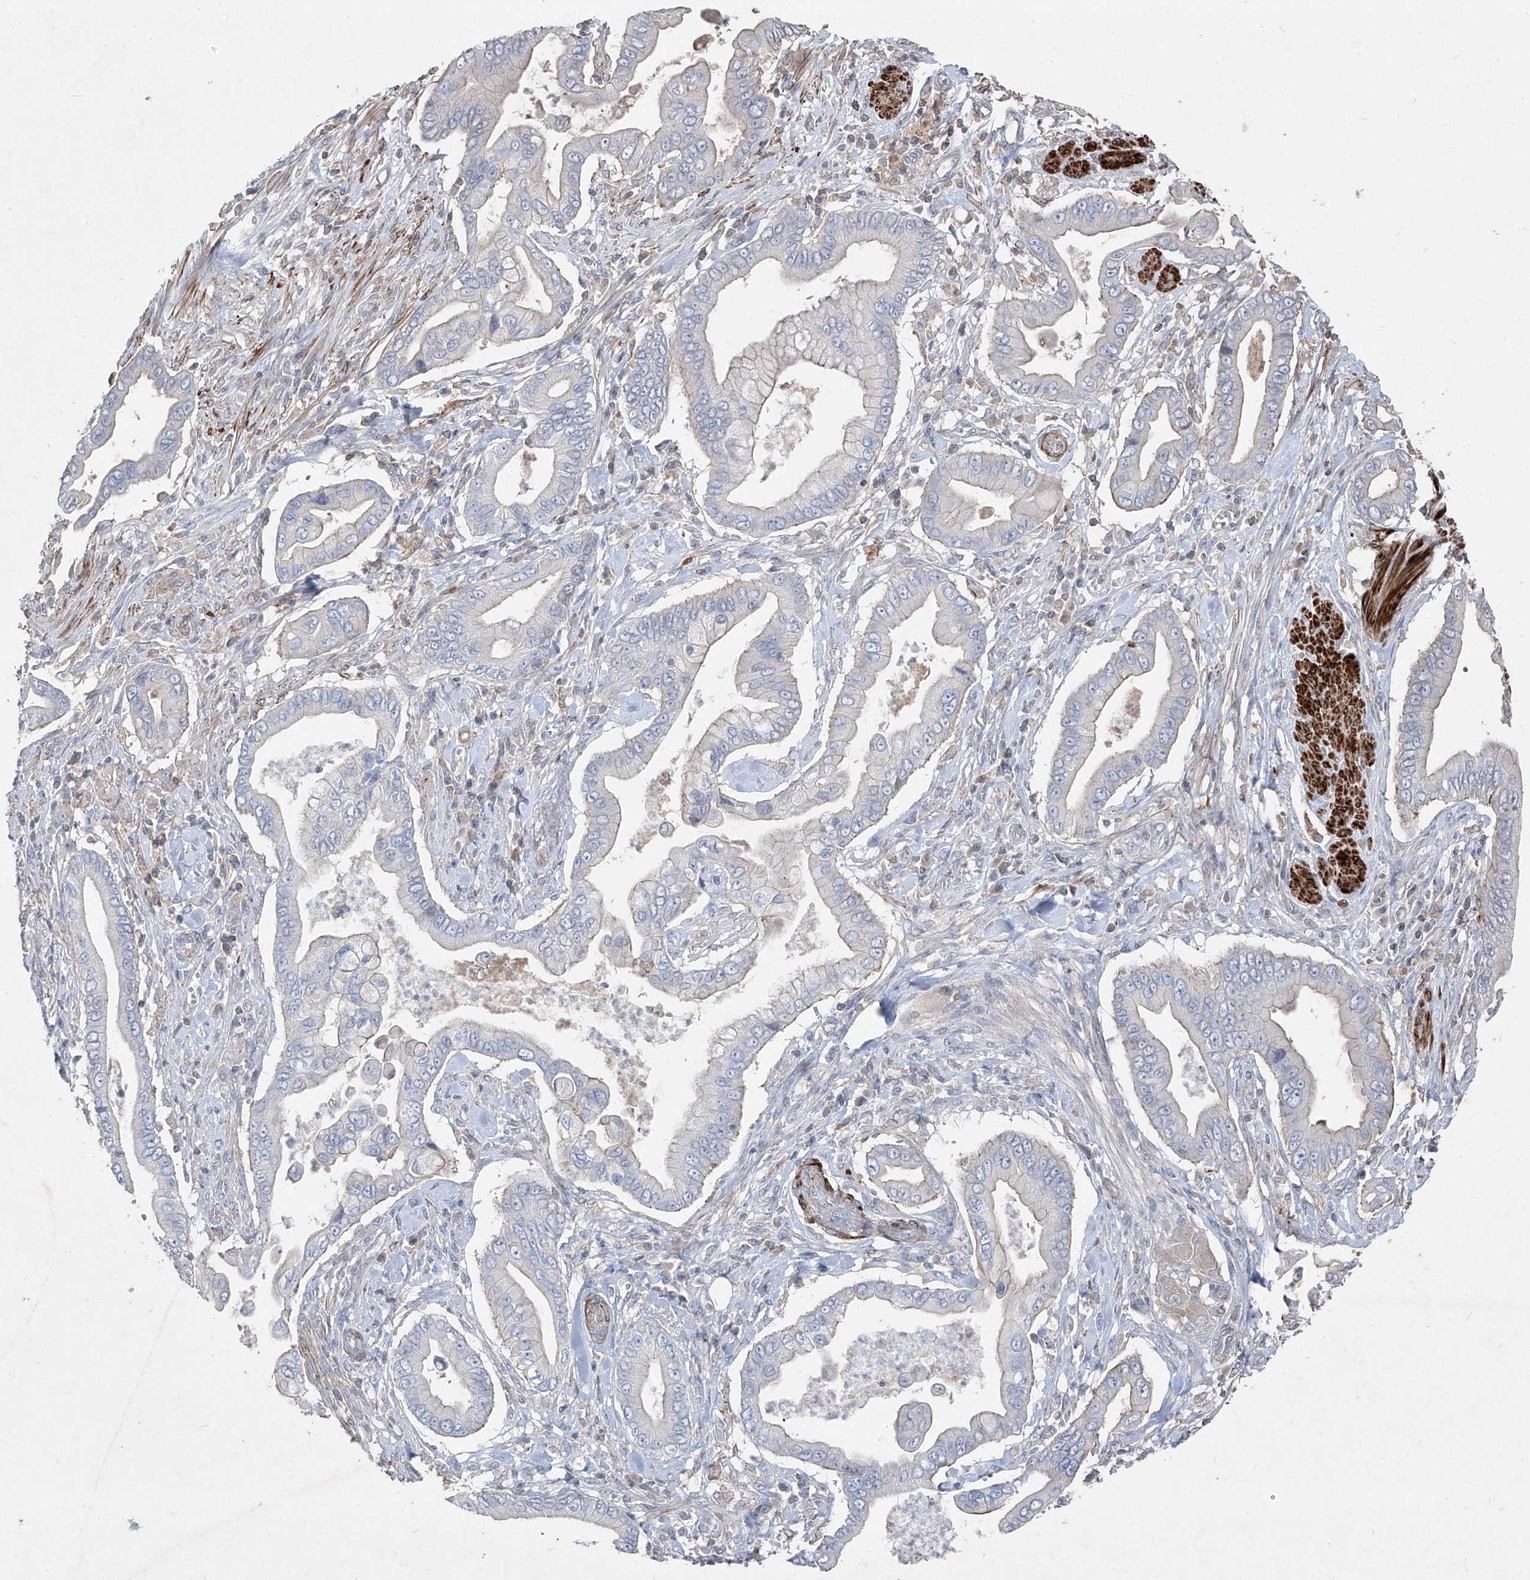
{"staining": {"intensity": "negative", "quantity": "none", "location": "none"}, "tissue": "pancreatic cancer", "cell_type": "Tumor cells", "image_type": "cancer", "snomed": [{"axis": "morphology", "description": "Adenocarcinoma, NOS"}, {"axis": "topography", "description": "Pancreas"}], "caption": "This is an immunohistochemistry (IHC) micrograph of pancreatic adenocarcinoma. There is no staining in tumor cells.", "gene": "UFD1", "patient": {"sex": "male", "age": 78}}